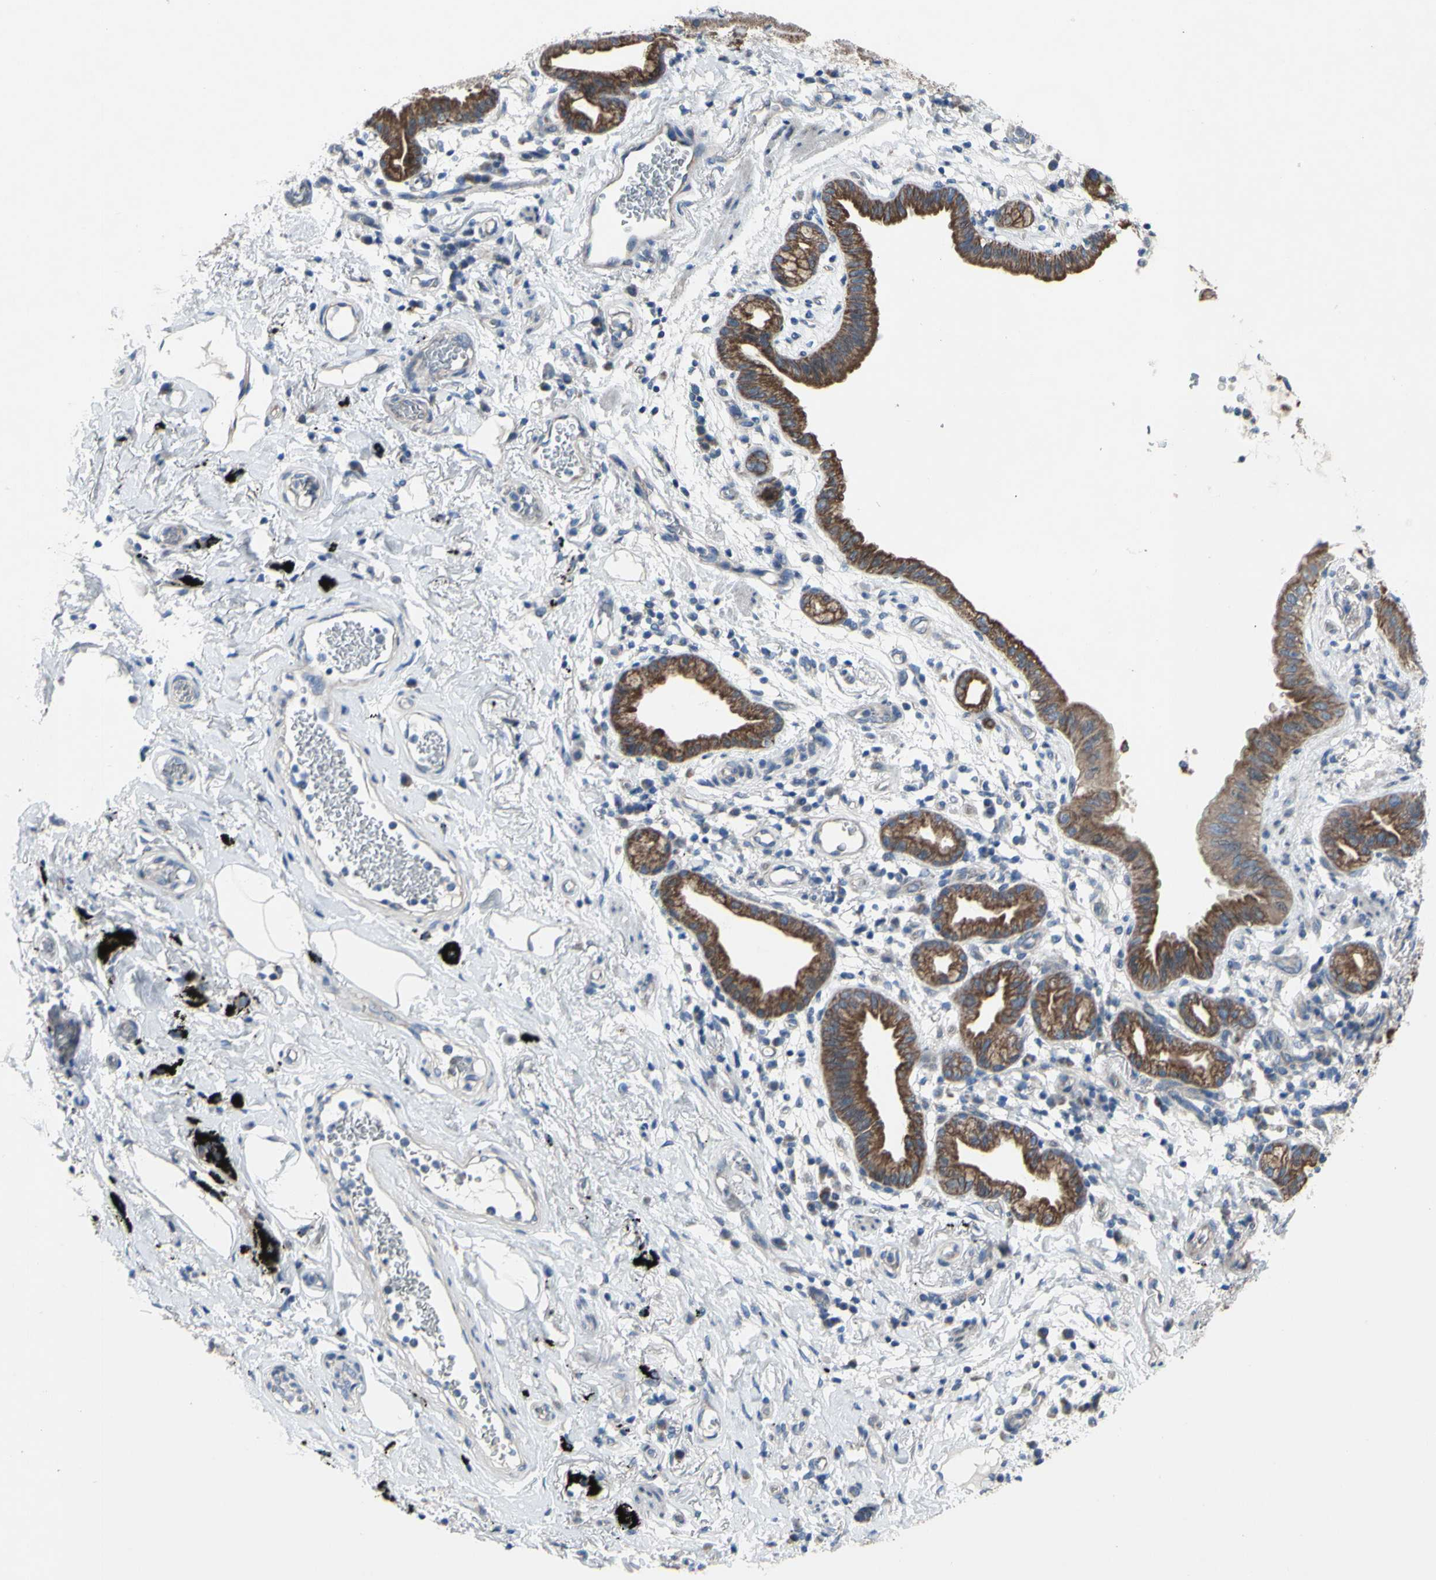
{"staining": {"intensity": "strong", "quantity": ">75%", "location": "cytoplasmic/membranous"}, "tissue": "lung cancer", "cell_type": "Tumor cells", "image_type": "cancer", "snomed": [{"axis": "morphology", "description": "Adenocarcinoma, NOS"}, {"axis": "topography", "description": "Lung"}], "caption": "A high amount of strong cytoplasmic/membranous positivity is appreciated in approximately >75% of tumor cells in adenocarcinoma (lung) tissue. (DAB (3,3'-diaminobenzidine) IHC, brown staining for protein, blue staining for nuclei).", "gene": "GRAMD2B", "patient": {"sex": "female", "age": 70}}